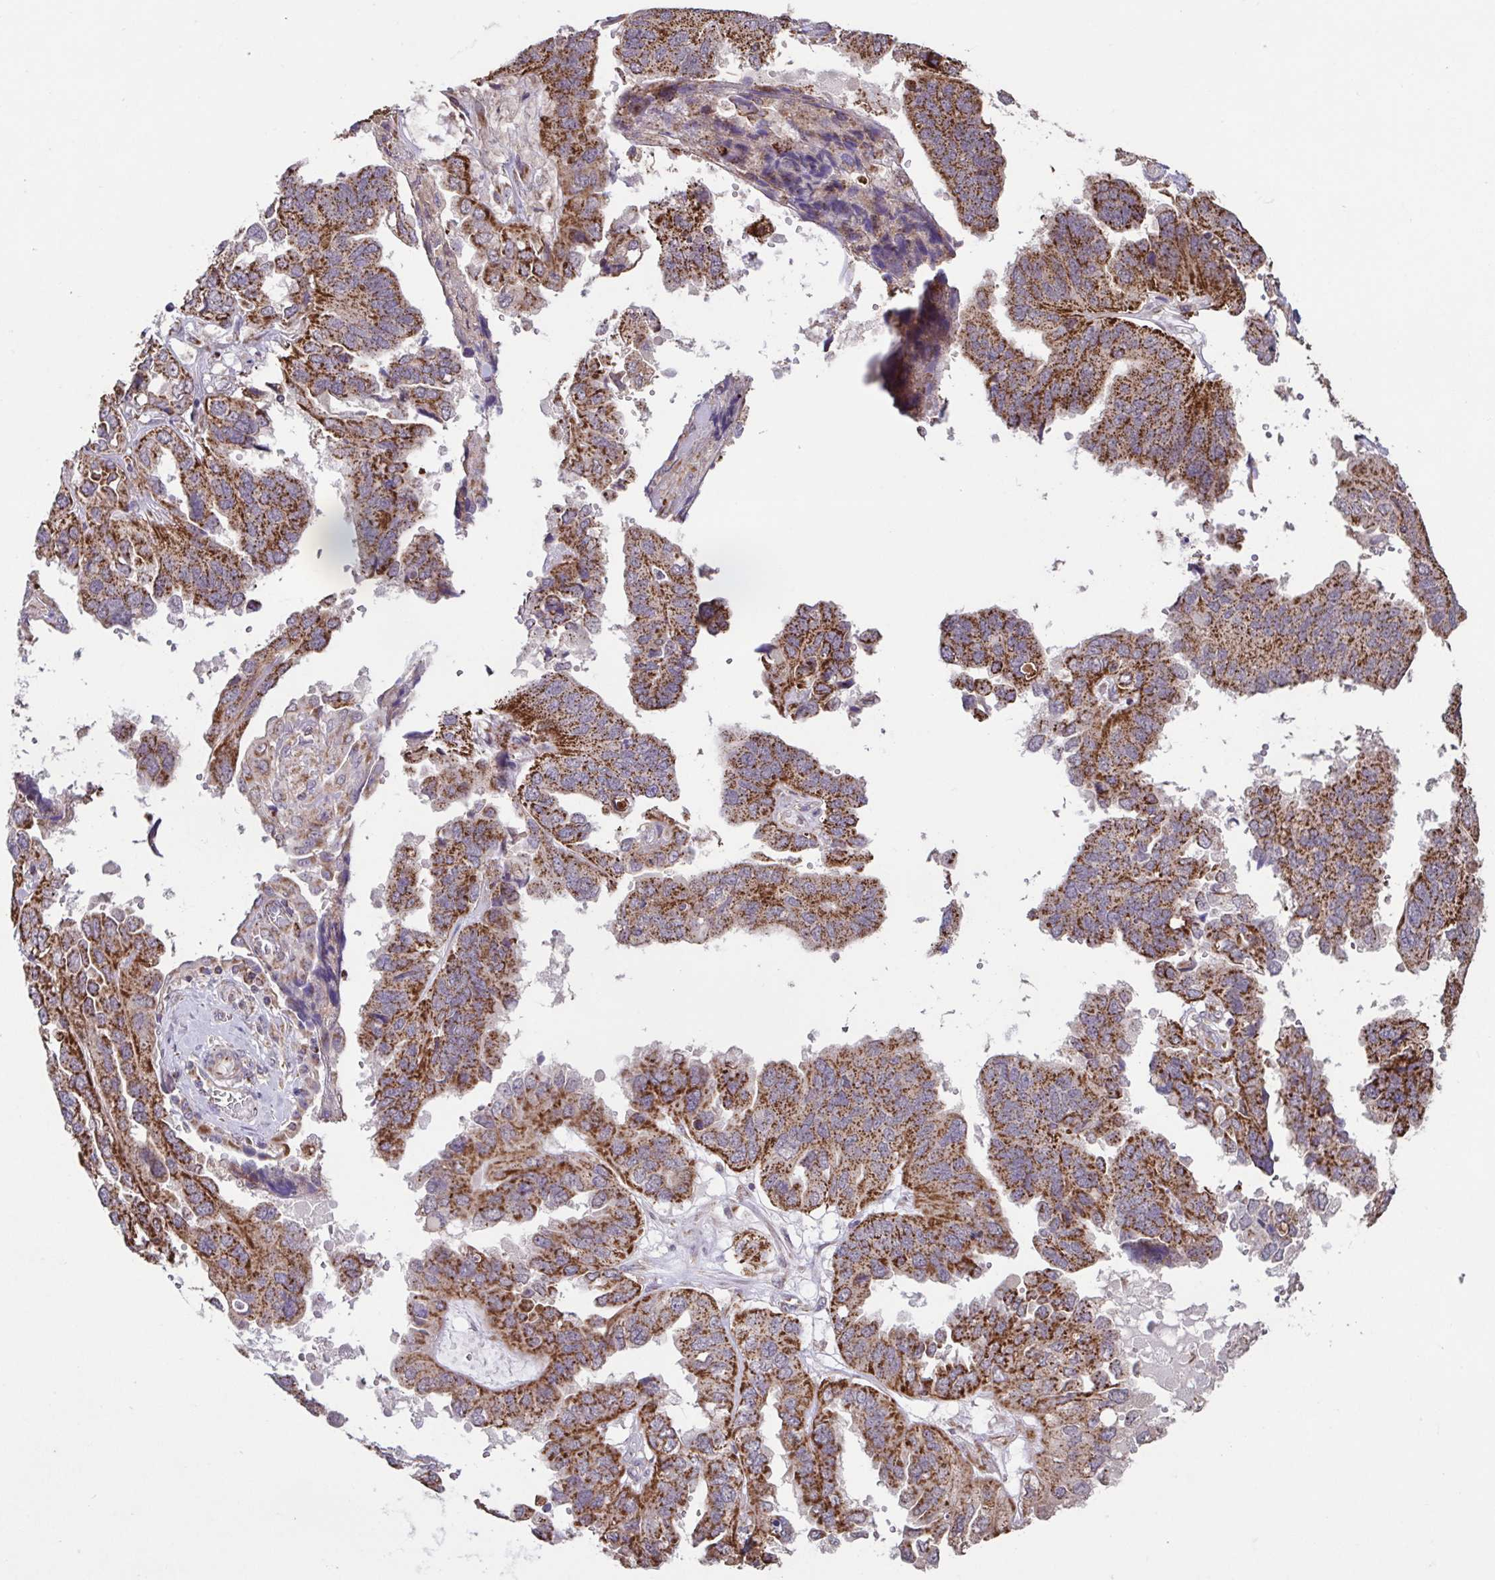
{"staining": {"intensity": "moderate", "quantity": ">75%", "location": "cytoplasmic/membranous"}, "tissue": "ovarian cancer", "cell_type": "Tumor cells", "image_type": "cancer", "snomed": [{"axis": "morphology", "description": "Cystadenocarcinoma, serous, NOS"}, {"axis": "topography", "description": "Ovary"}], "caption": "Immunohistochemical staining of ovarian cancer (serous cystadenocarcinoma) displays medium levels of moderate cytoplasmic/membranous expression in approximately >75% of tumor cells.", "gene": "DIP2B", "patient": {"sex": "female", "age": 79}}